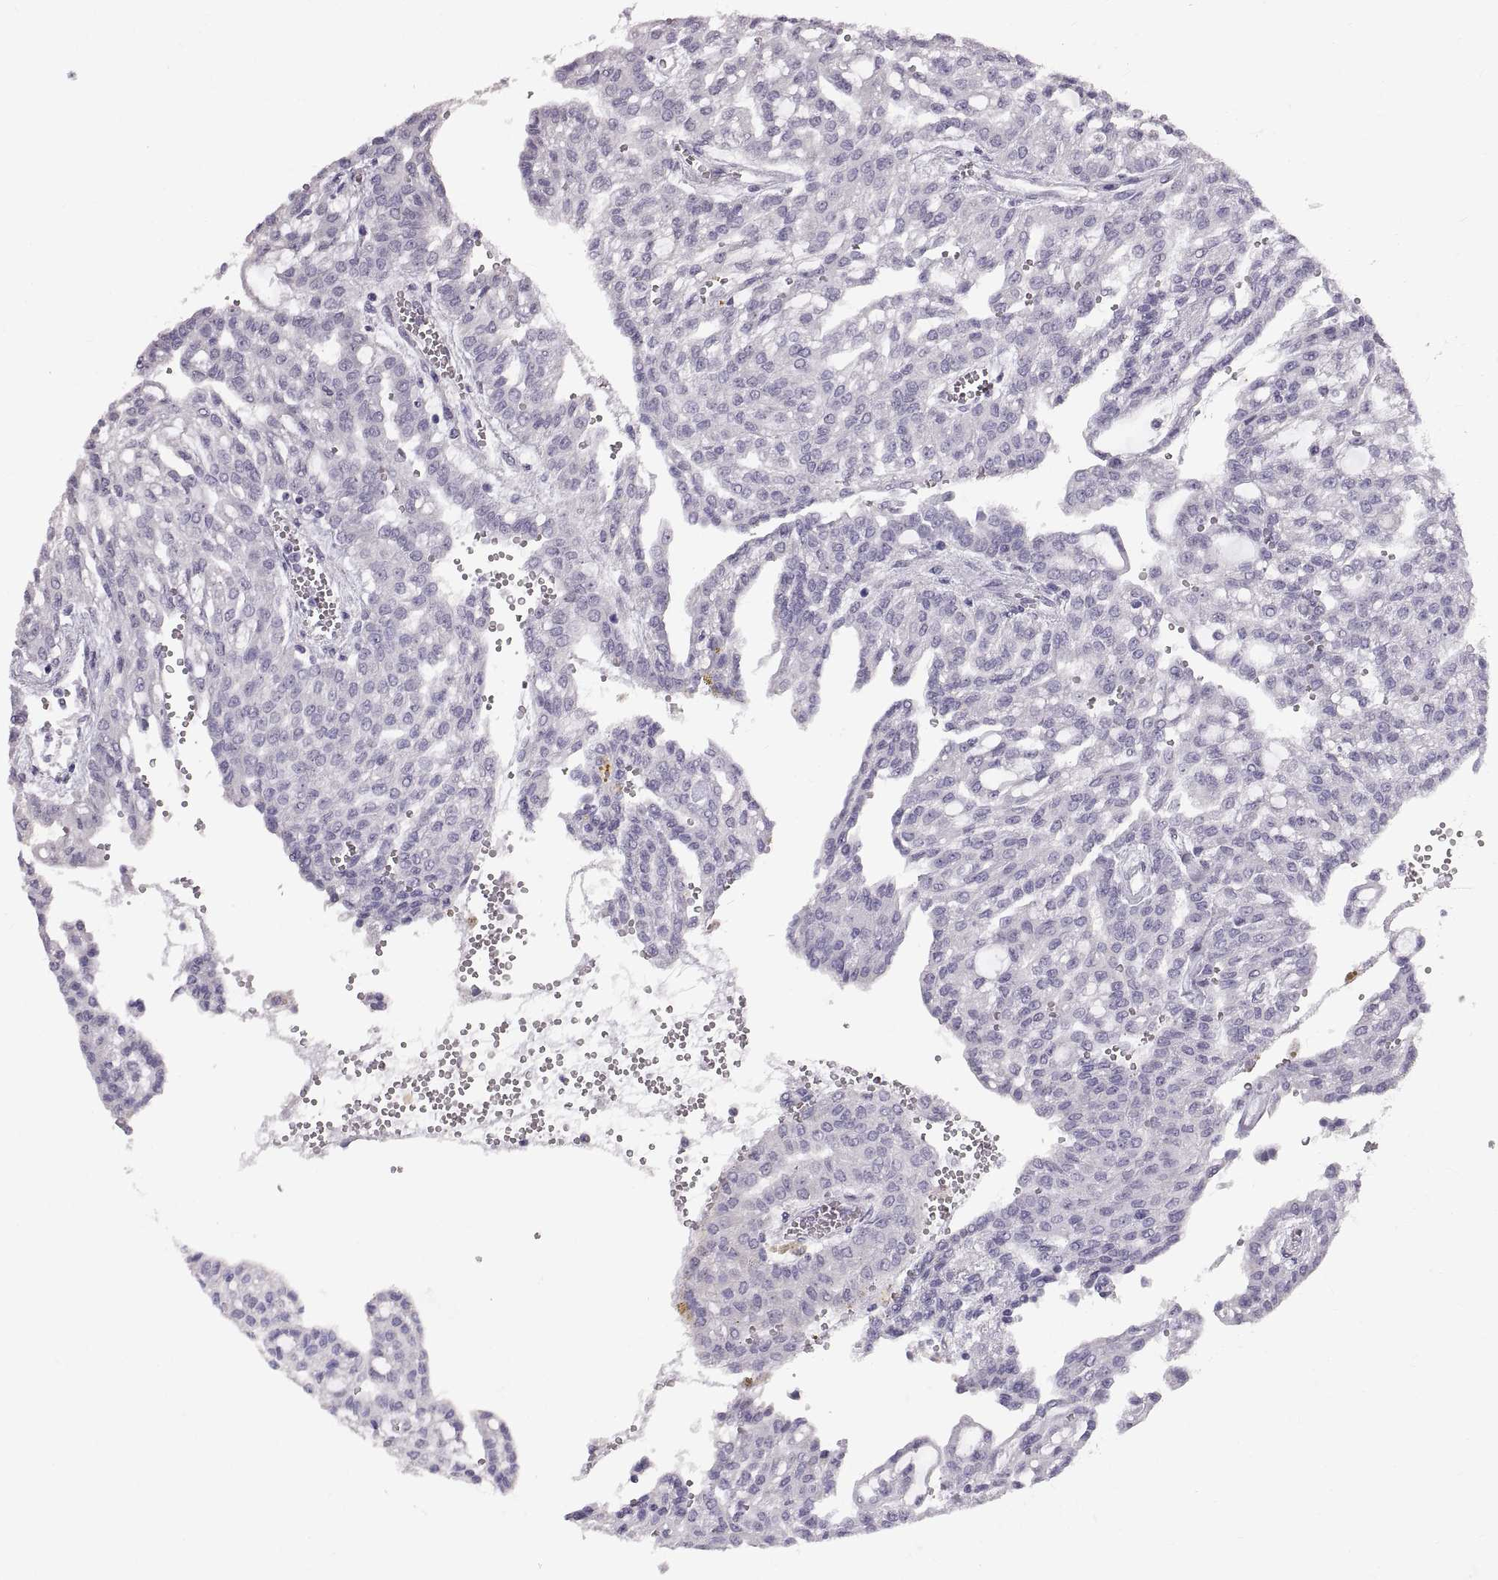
{"staining": {"intensity": "negative", "quantity": "none", "location": "none"}, "tissue": "renal cancer", "cell_type": "Tumor cells", "image_type": "cancer", "snomed": [{"axis": "morphology", "description": "Adenocarcinoma, NOS"}, {"axis": "topography", "description": "Kidney"}], "caption": "Renal cancer was stained to show a protein in brown. There is no significant expression in tumor cells.", "gene": "SPACDR", "patient": {"sex": "male", "age": 63}}